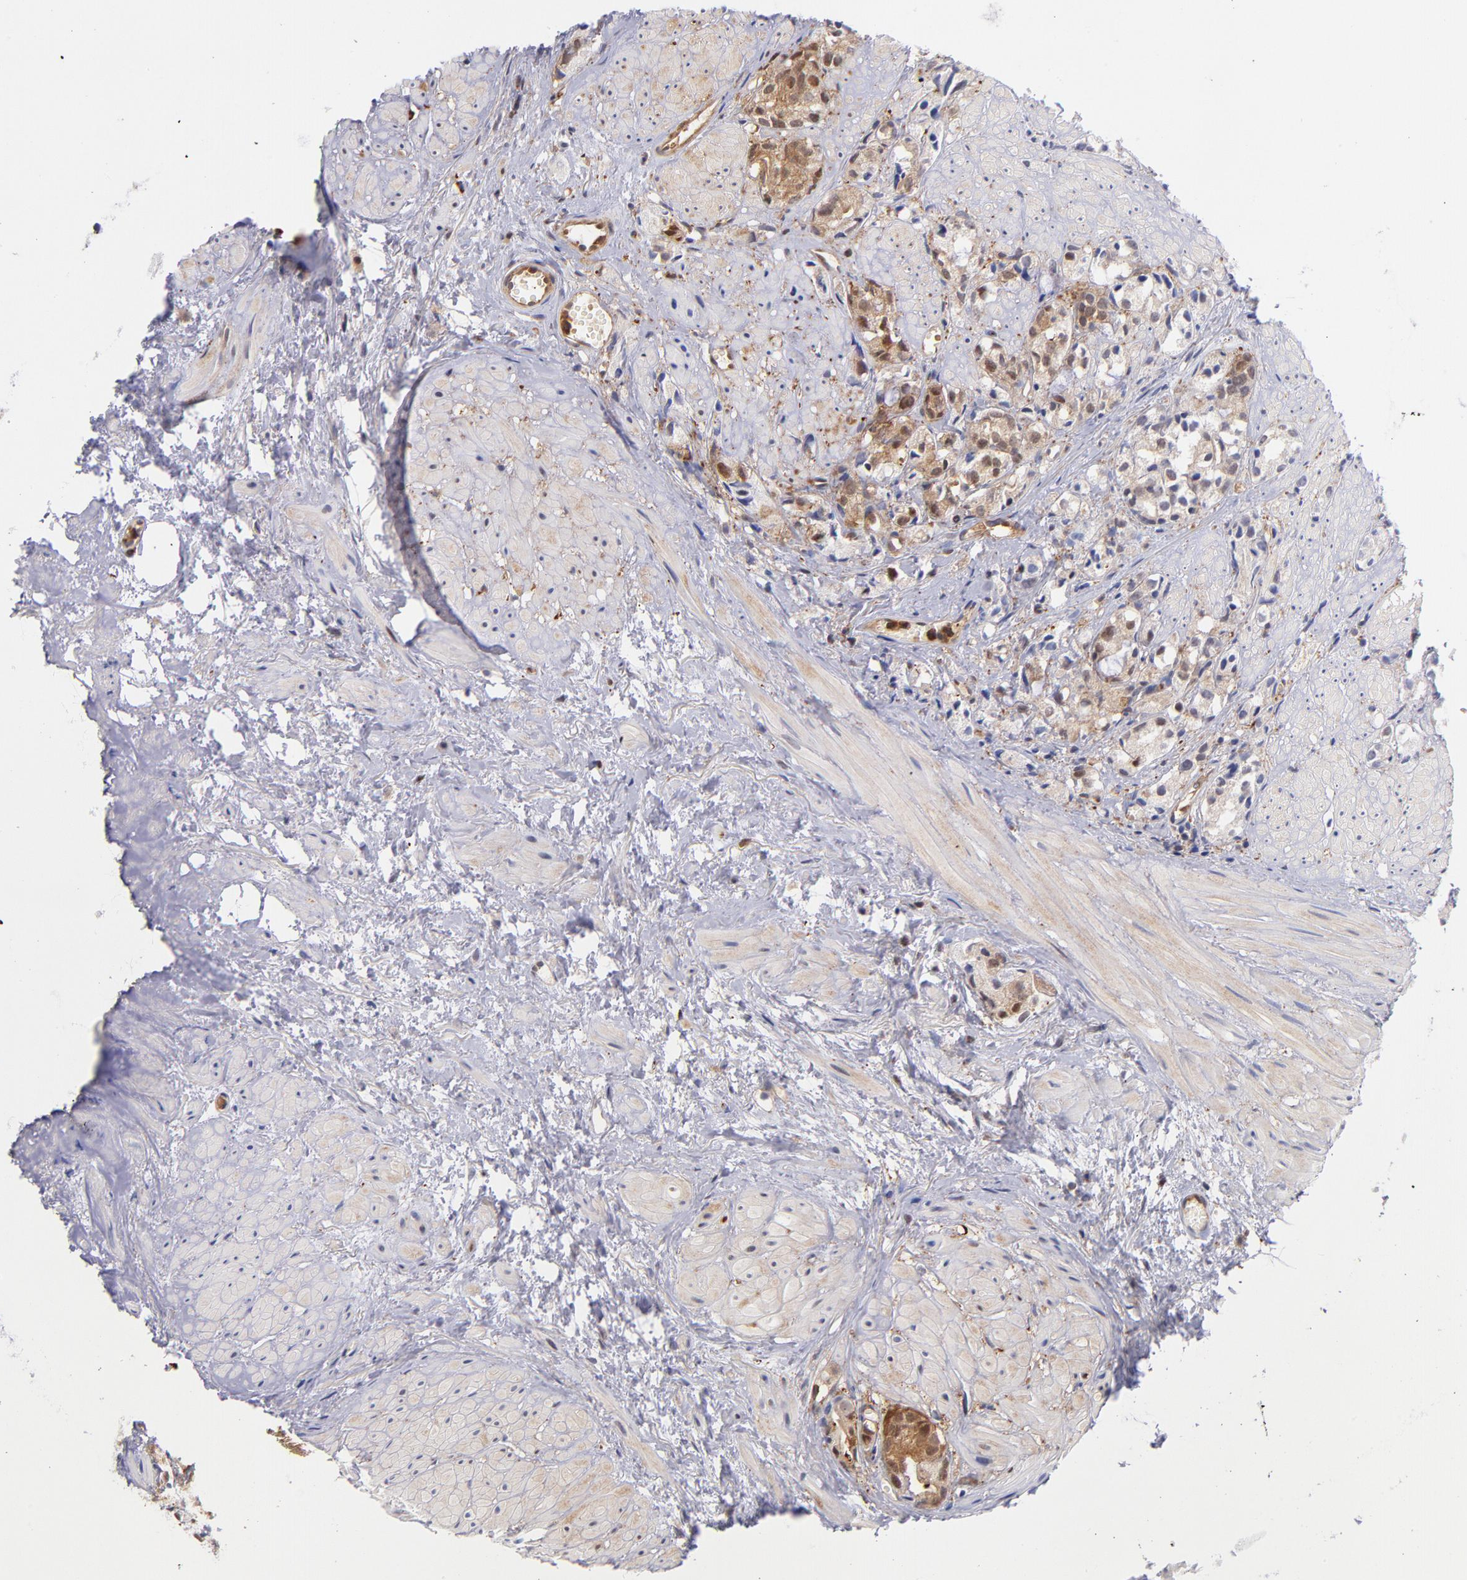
{"staining": {"intensity": "moderate", "quantity": ">75%", "location": "cytoplasmic/membranous,nuclear"}, "tissue": "prostate cancer", "cell_type": "Tumor cells", "image_type": "cancer", "snomed": [{"axis": "morphology", "description": "Adenocarcinoma, High grade"}, {"axis": "topography", "description": "Prostate"}], "caption": "This image demonstrates IHC staining of prostate high-grade adenocarcinoma, with medium moderate cytoplasmic/membranous and nuclear positivity in approximately >75% of tumor cells.", "gene": "YWHAB", "patient": {"sex": "male", "age": 85}}